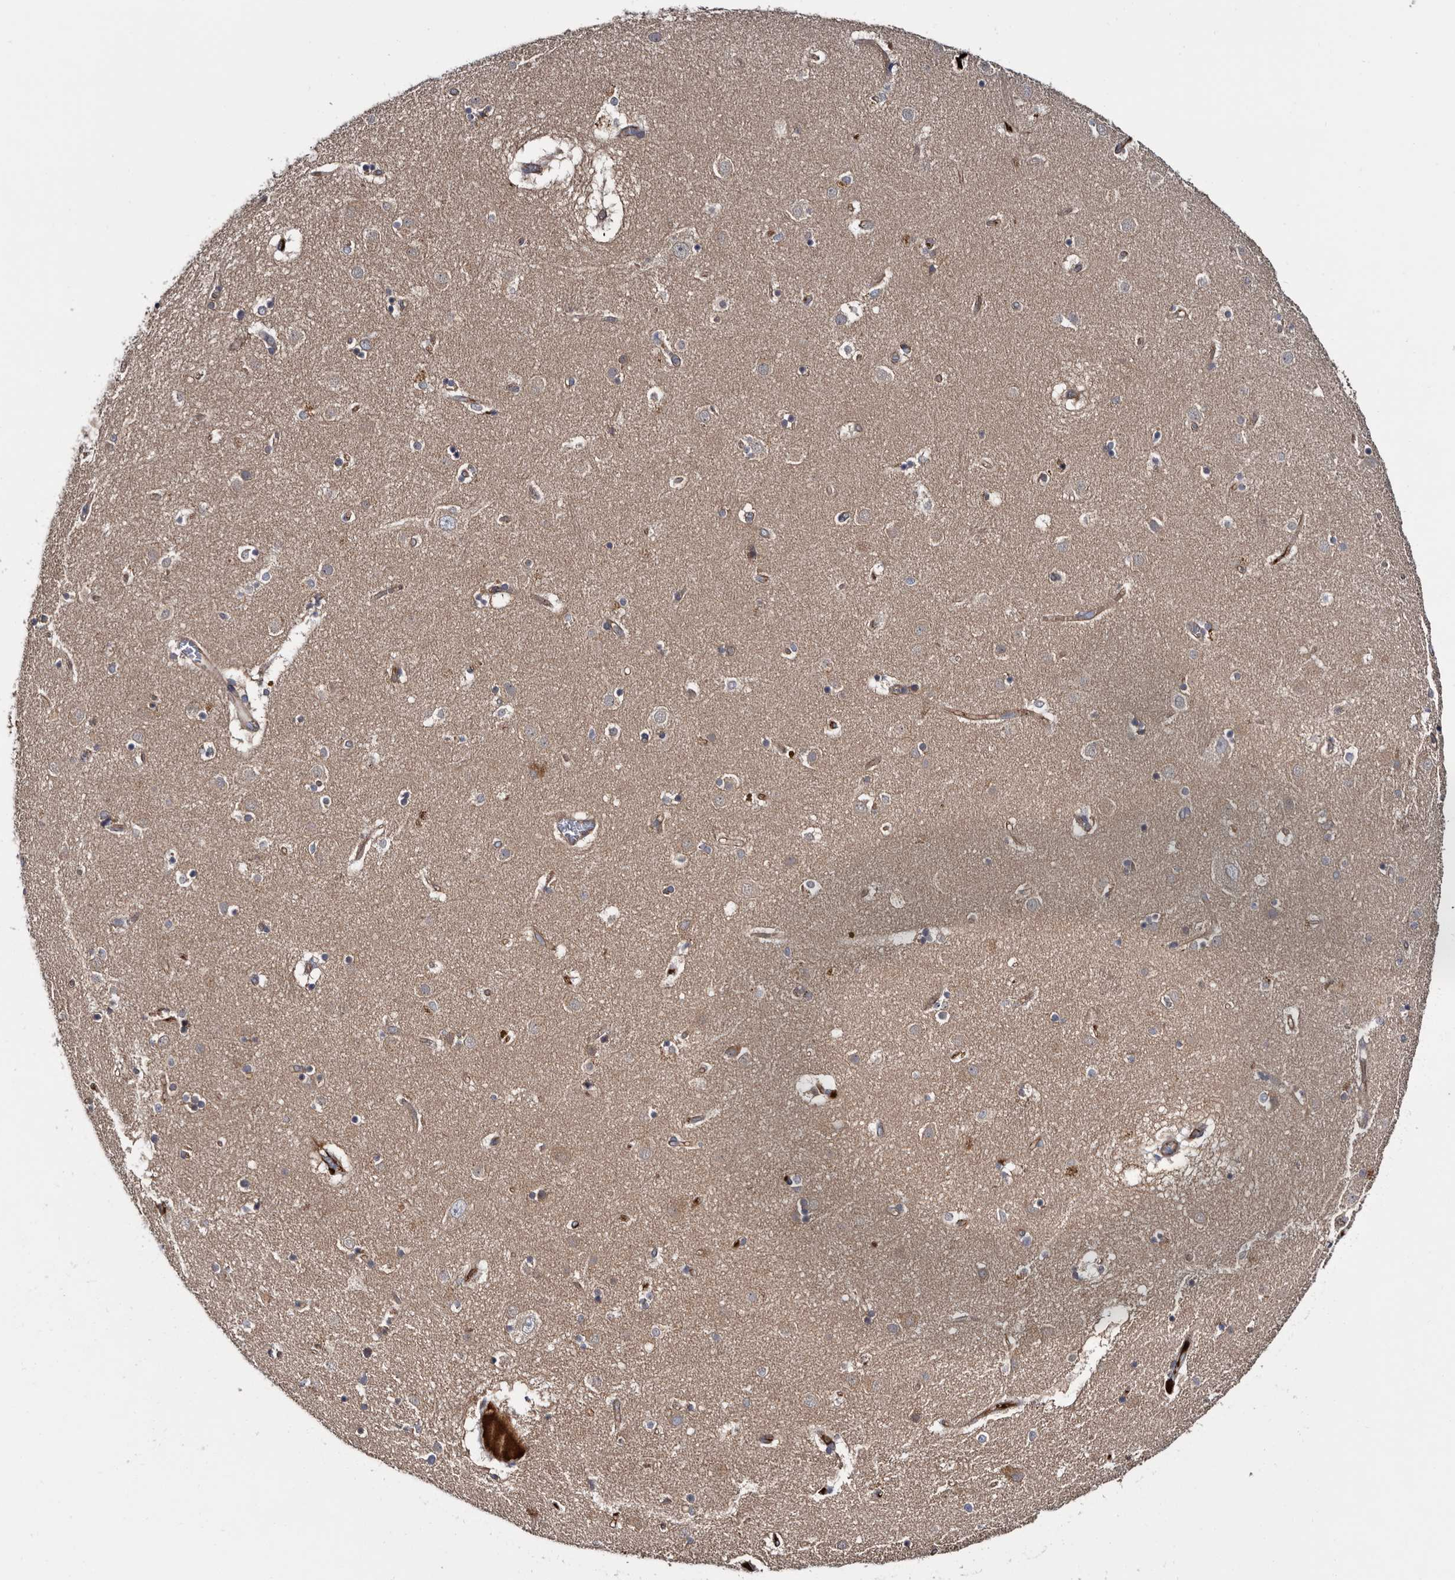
{"staining": {"intensity": "moderate", "quantity": "<25%", "location": "cytoplasmic/membranous"}, "tissue": "caudate", "cell_type": "Glial cells", "image_type": "normal", "snomed": [{"axis": "morphology", "description": "Normal tissue, NOS"}, {"axis": "topography", "description": "Lateral ventricle wall"}], "caption": "Immunohistochemical staining of unremarkable human caudate reveals <25% levels of moderate cytoplasmic/membranous protein expression in about <25% of glial cells.", "gene": "TSPAN17", "patient": {"sex": "male", "age": 70}}